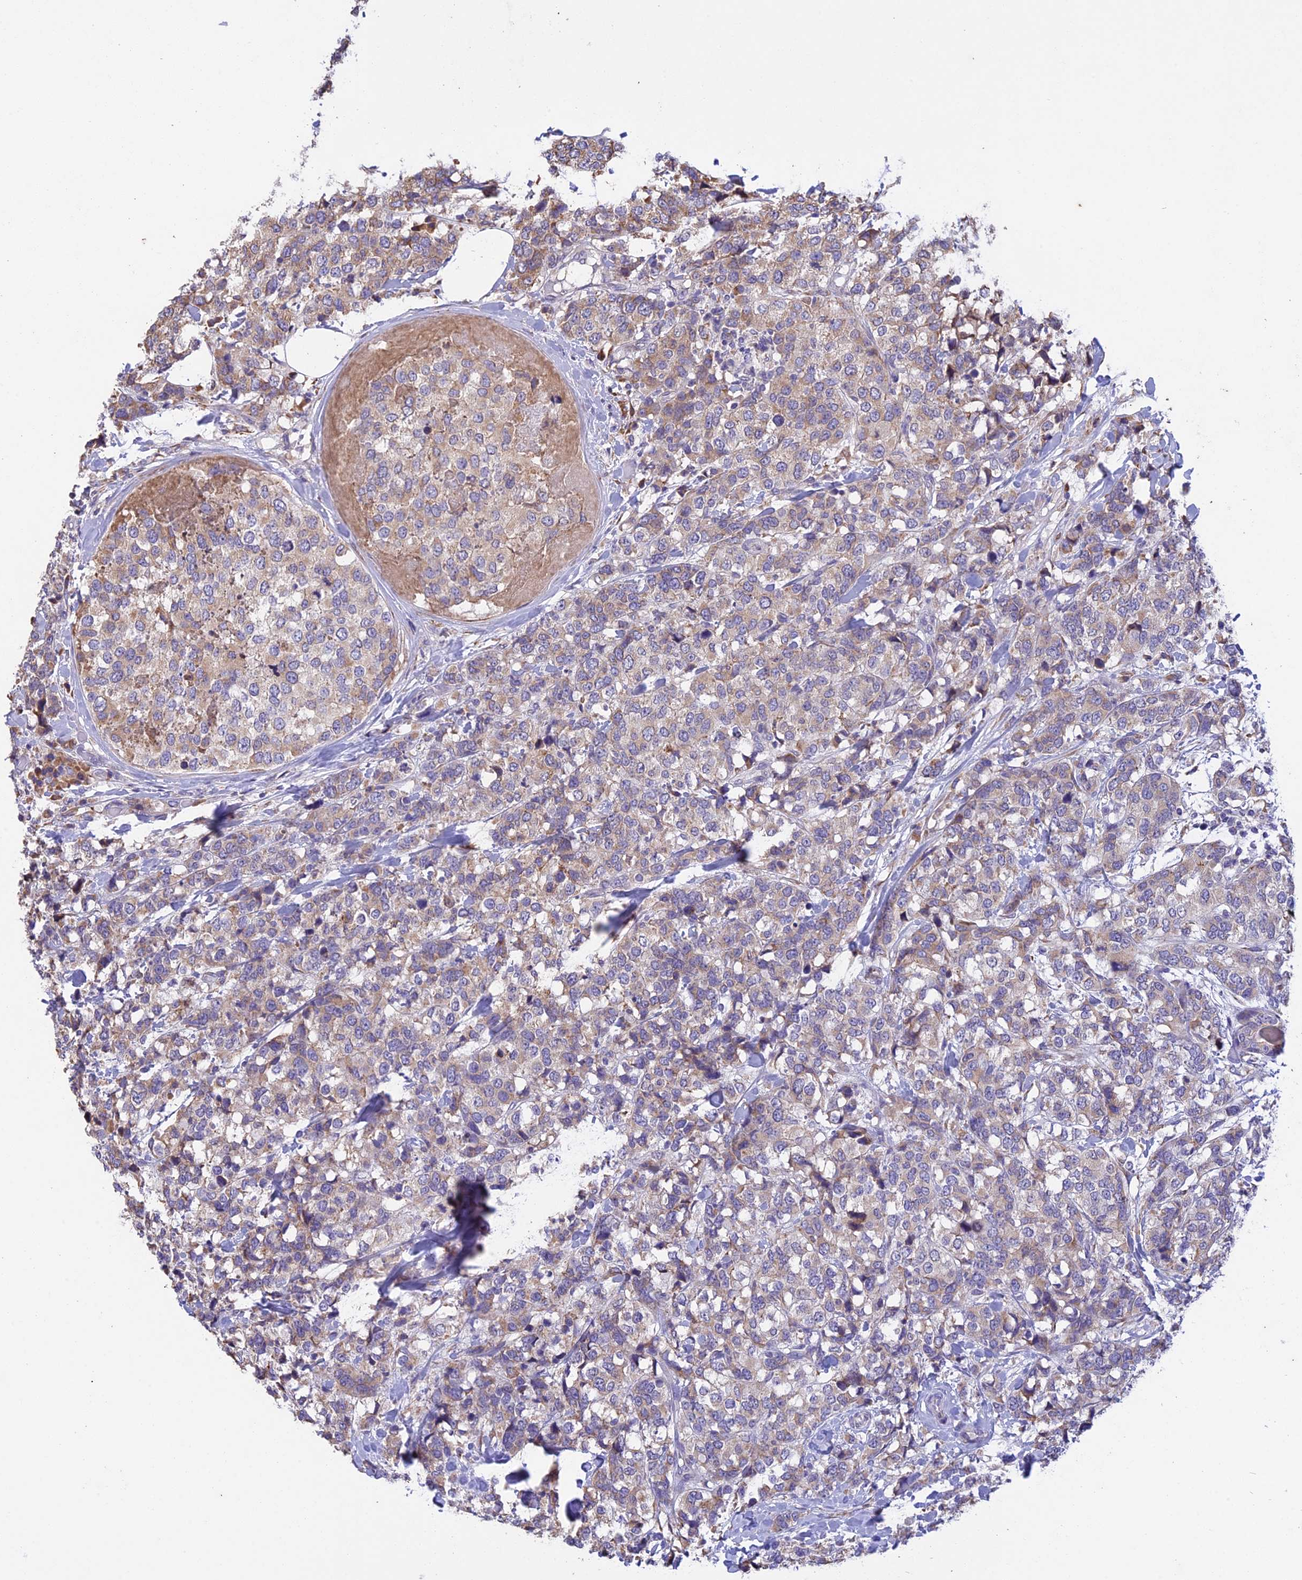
{"staining": {"intensity": "weak", "quantity": "25%-75%", "location": "cytoplasmic/membranous"}, "tissue": "breast cancer", "cell_type": "Tumor cells", "image_type": "cancer", "snomed": [{"axis": "morphology", "description": "Lobular carcinoma"}, {"axis": "topography", "description": "Breast"}], "caption": "Immunohistochemistry photomicrograph of breast cancer (lobular carcinoma) stained for a protein (brown), which displays low levels of weak cytoplasmic/membranous staining in about 25%-75% of tumor cells.", "gene": "DMRTA2", "patient": {"sex": "female", "age": 59}}